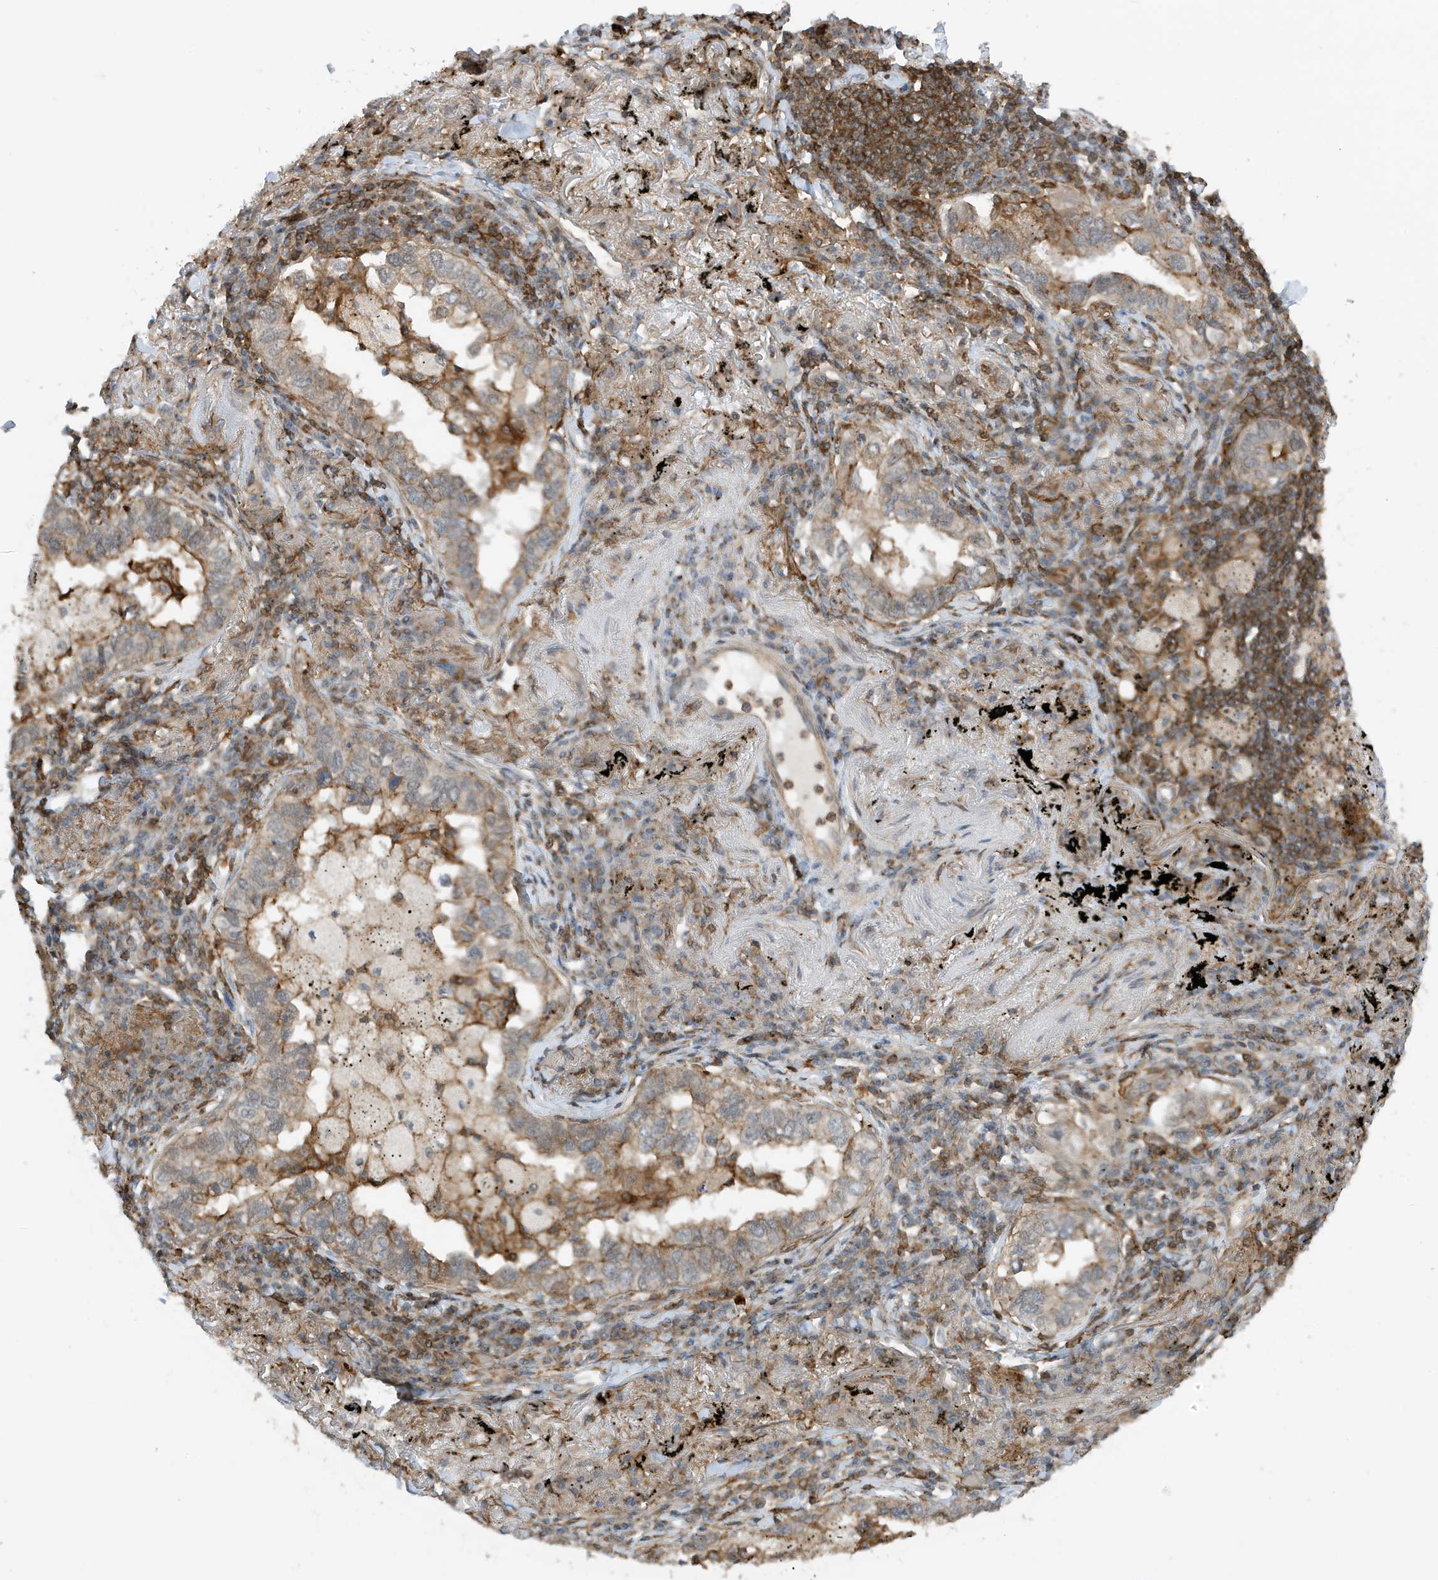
{"staining": {"intensity": "moderate", "quantity": "<25%", "location": "cytoplasmic/membranous"}, "tissue": "lung cancer", "cell_type": "Tumor cells", "image_type": "cancer", "snomed": [{"axis": "morphology", "description": "Adenocarcinoma, NOS"}, {"axis": "topography", "description": "Lung"}], "caption": "Immunohistochemistry (IHC) micrograph of human lung cancer (adenocarcinoma) stained for a protein (brown), which demonstrates low levels of moderate cytoplasmic/membranous expression in approximately <25% of tumor cells.", "gene": "TATDN3", "patient": {"sex": "male", "age": 65}}